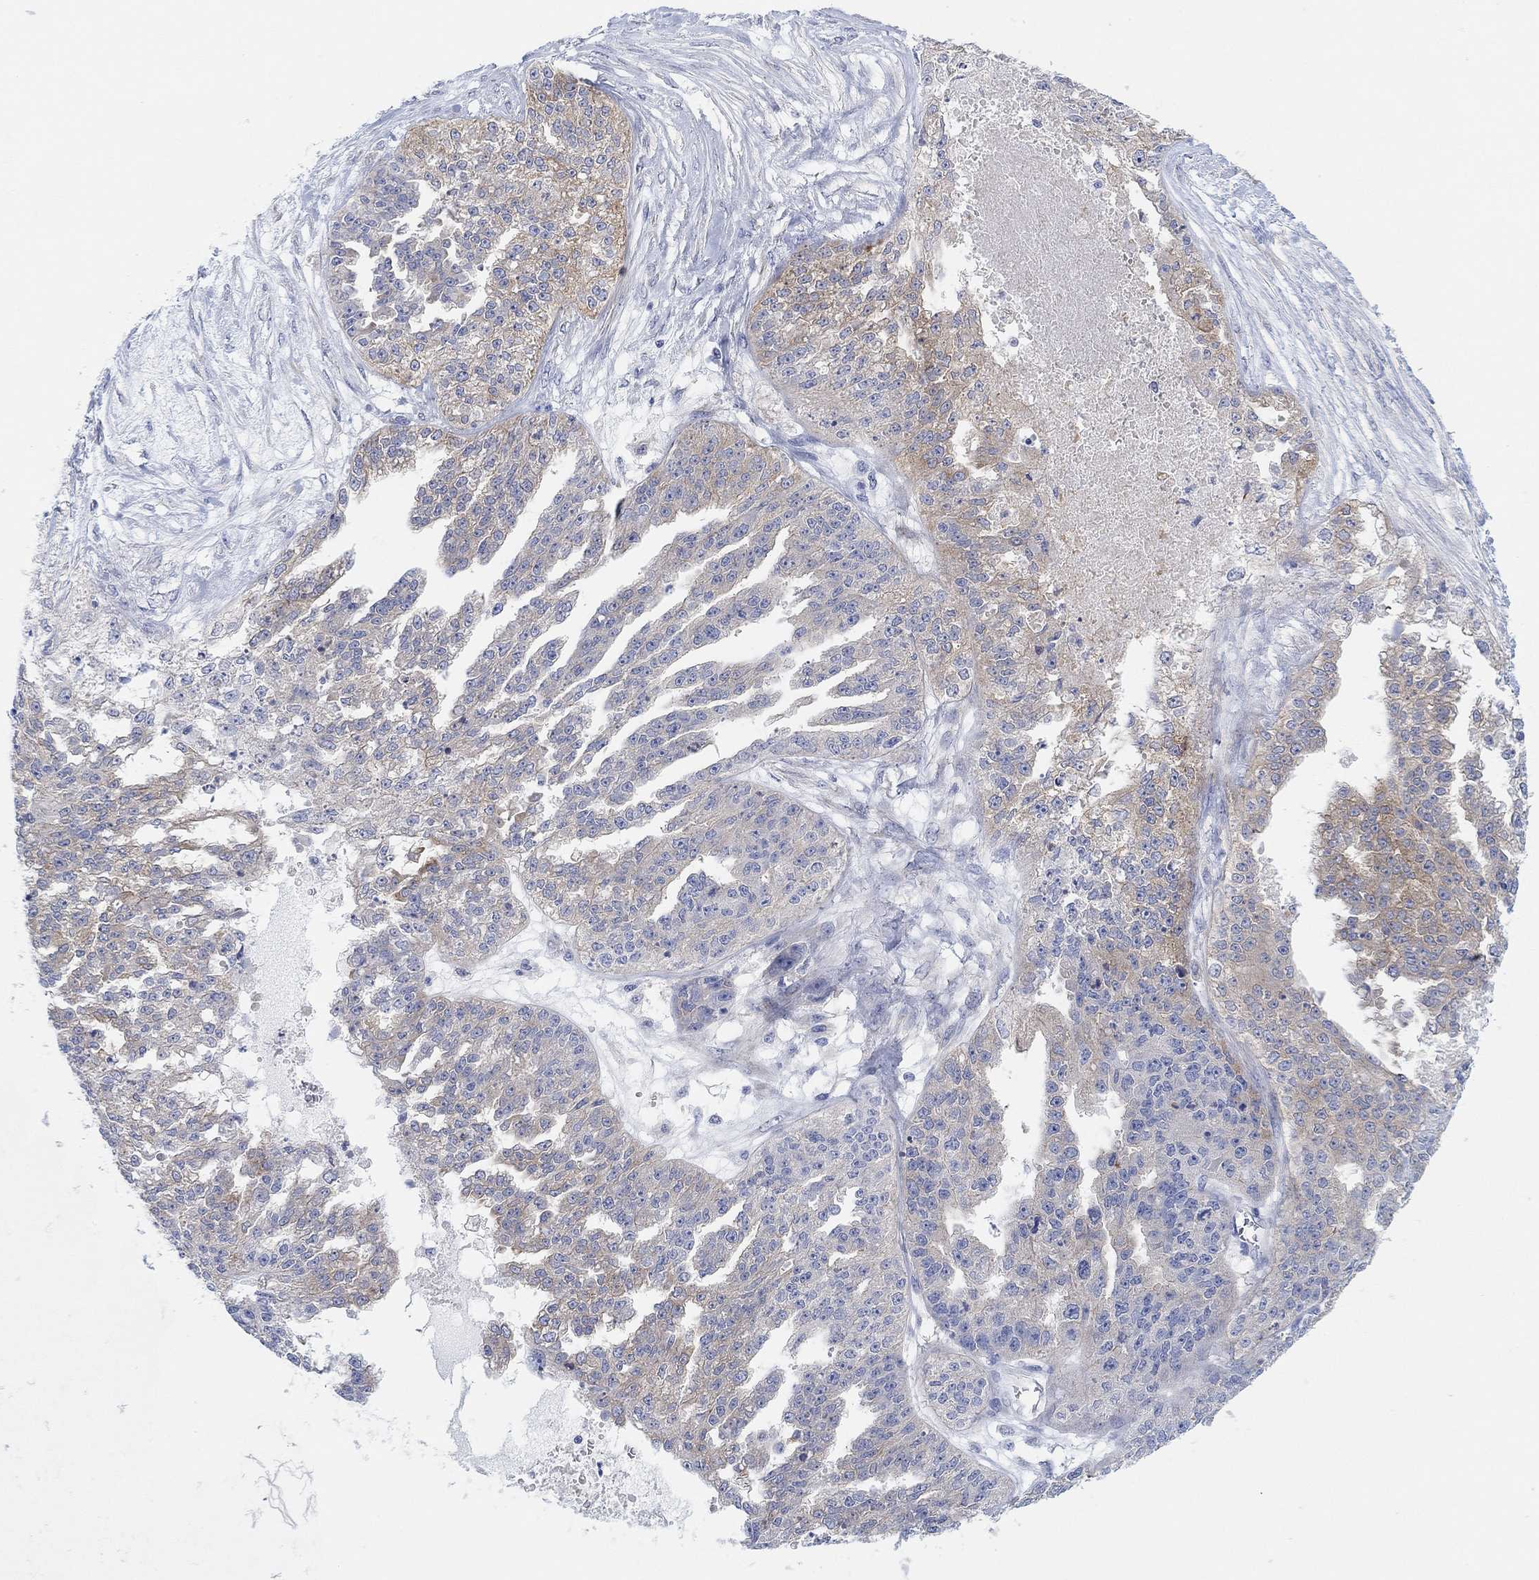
{"staining": {"intensity": "moderate", "quantity": "<25%", "location": "cytoplasmic/membranous"}, "tissue": "ovarian cancer", "cell_type": "Tumor cells", "image_type": "cancer", "snomed": [{"axis": "morphology", "description": "Cystadenocarcinoma, serous, NOS"}, {"axis": "topography", "description": "Ovary"}], "caption": "Protein expression by IHC displays moderate cytoplasmic/membranous positivity in approximately <25% of tumor cells in ovarian cancer (serous cystadenocarcinoma). Nuclei are stained in blue.", "gene": "RGS1", "patient": {"sex": "female", "age": 58}}